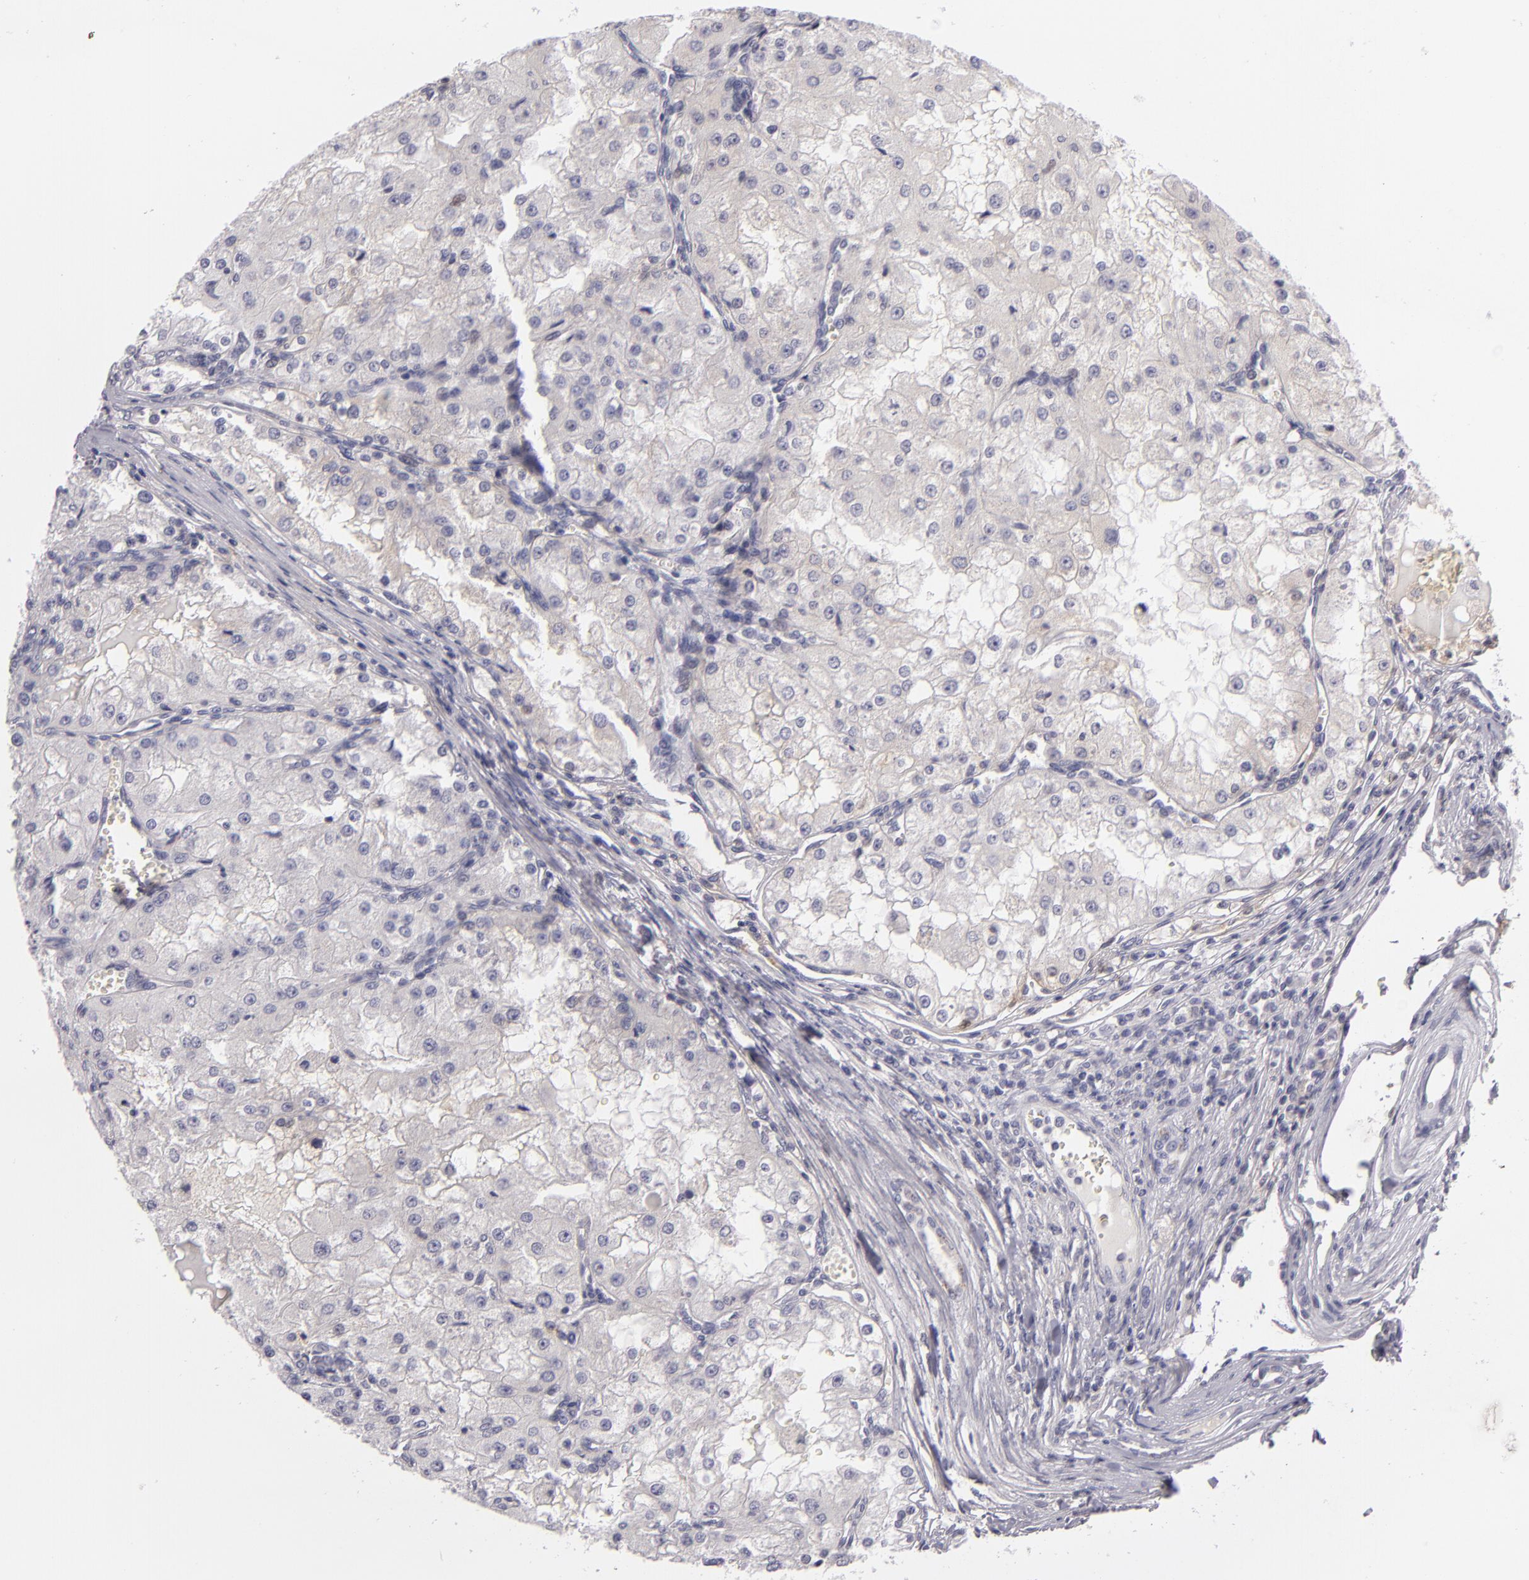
{"staining": {"intensity": "negative", "quantity": "none", "location": "none"}, "tissue": "renal cancer", "cell_type": "Tumor cells", "image_type": "cancer", "snomed": [{"axis": "morphology", "description": "Adenocarcinoma, NOS"}, {"axis": "topography", "description": "Kidney"}], "caption": "DAB immunohistochemical staining of human renal cancer shows no significant staining in tumor cells.", "gene": "TNNC1", "patient": {"sex": "female", "age": 74}}